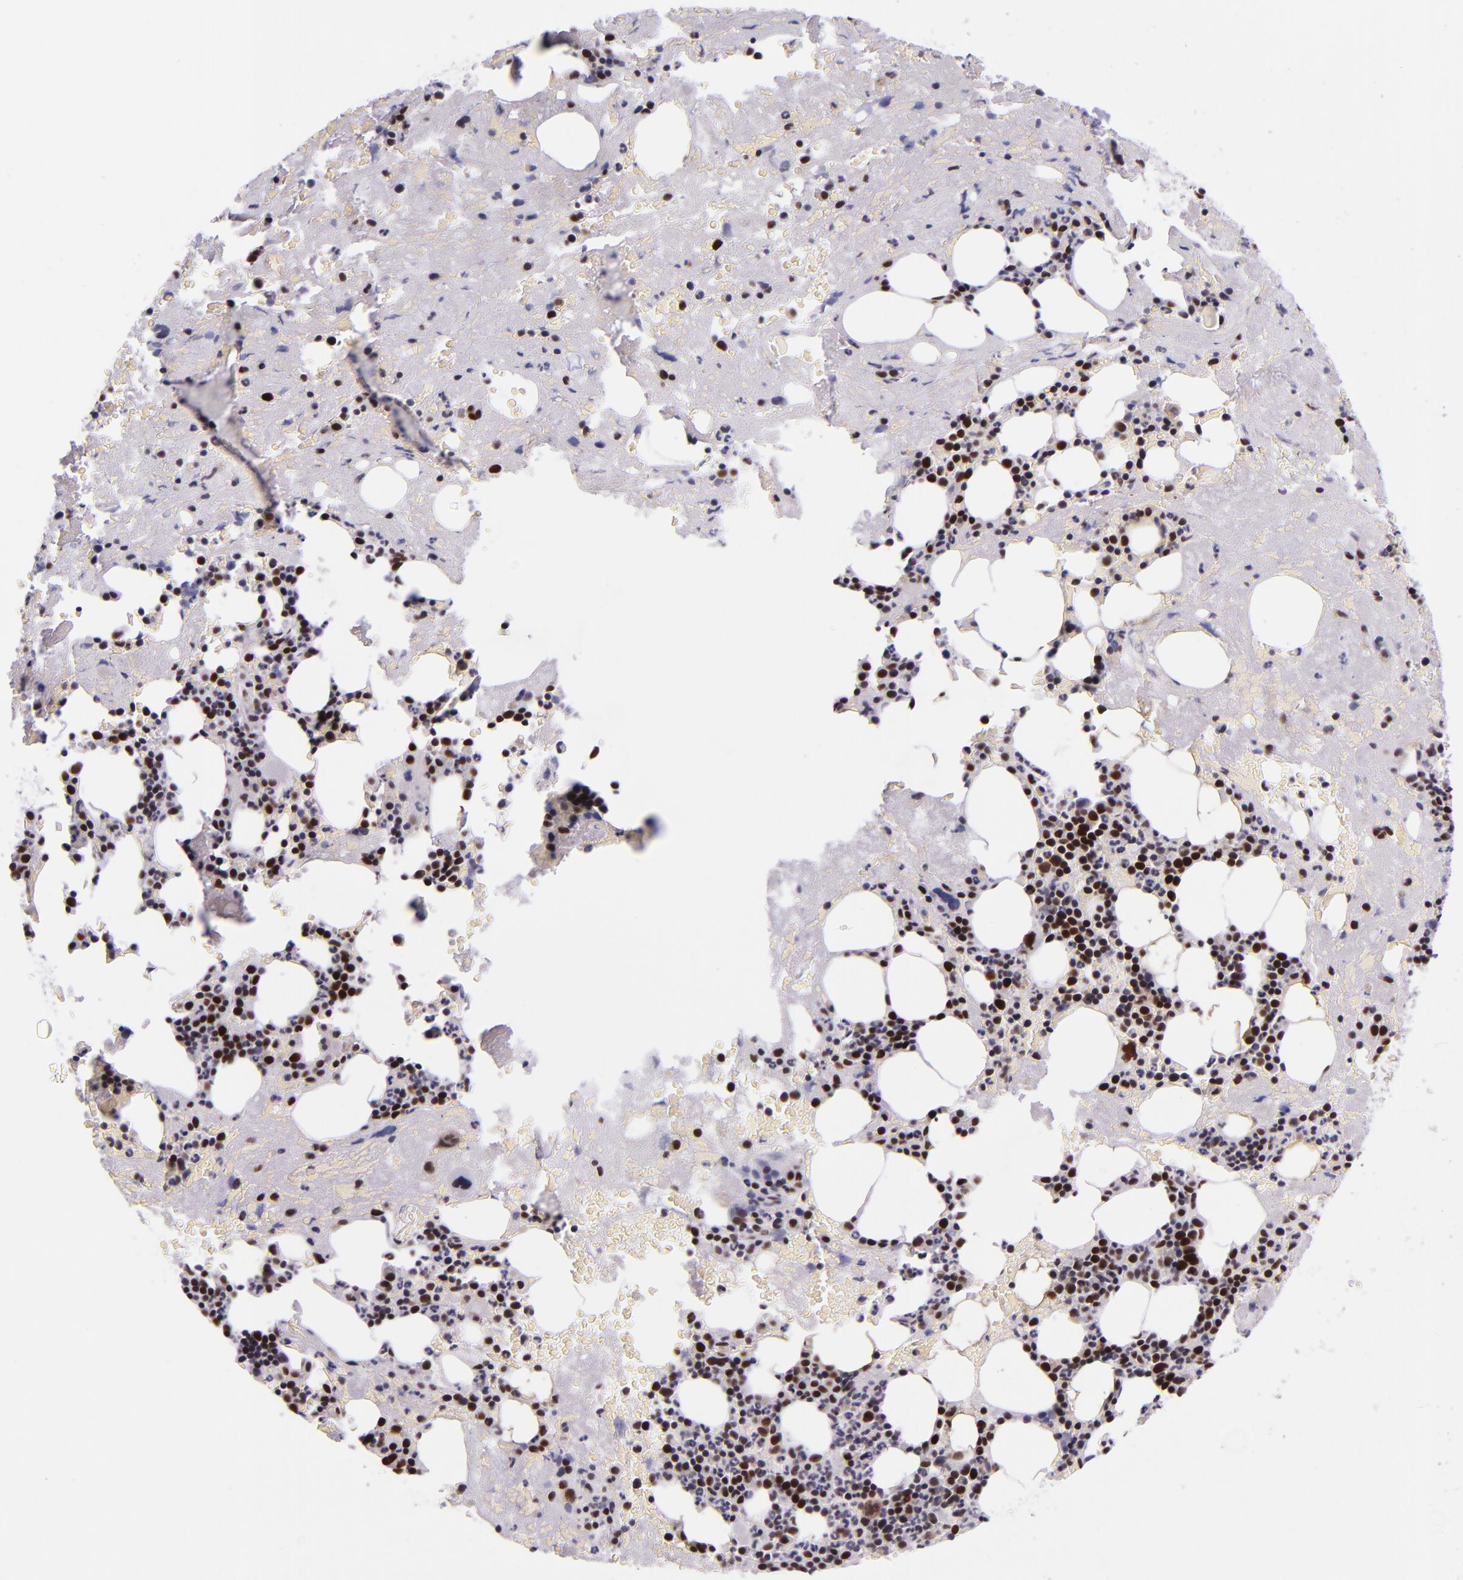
{"staining": {"intensity": "strong", "quantity": ">75%", "location": "nuclear"}, "tissue": "bone marrow", "cell_type": "Hematopoietic cells", "image_type": "normal", "snomed": [{"axis": "morphology", "description": "Normal tissue, NOS"}, {"axis": "topography", "description": "Bone marrow"}], "caption": "A brown stain highlights strong nuclear expression of a protein in hematopoietic cells of benign human bone marrow. (IHC, brightfield microscopy, high magnification).", "gene": "GPKOW", "patient": {"sex": "male", "age": 76}}